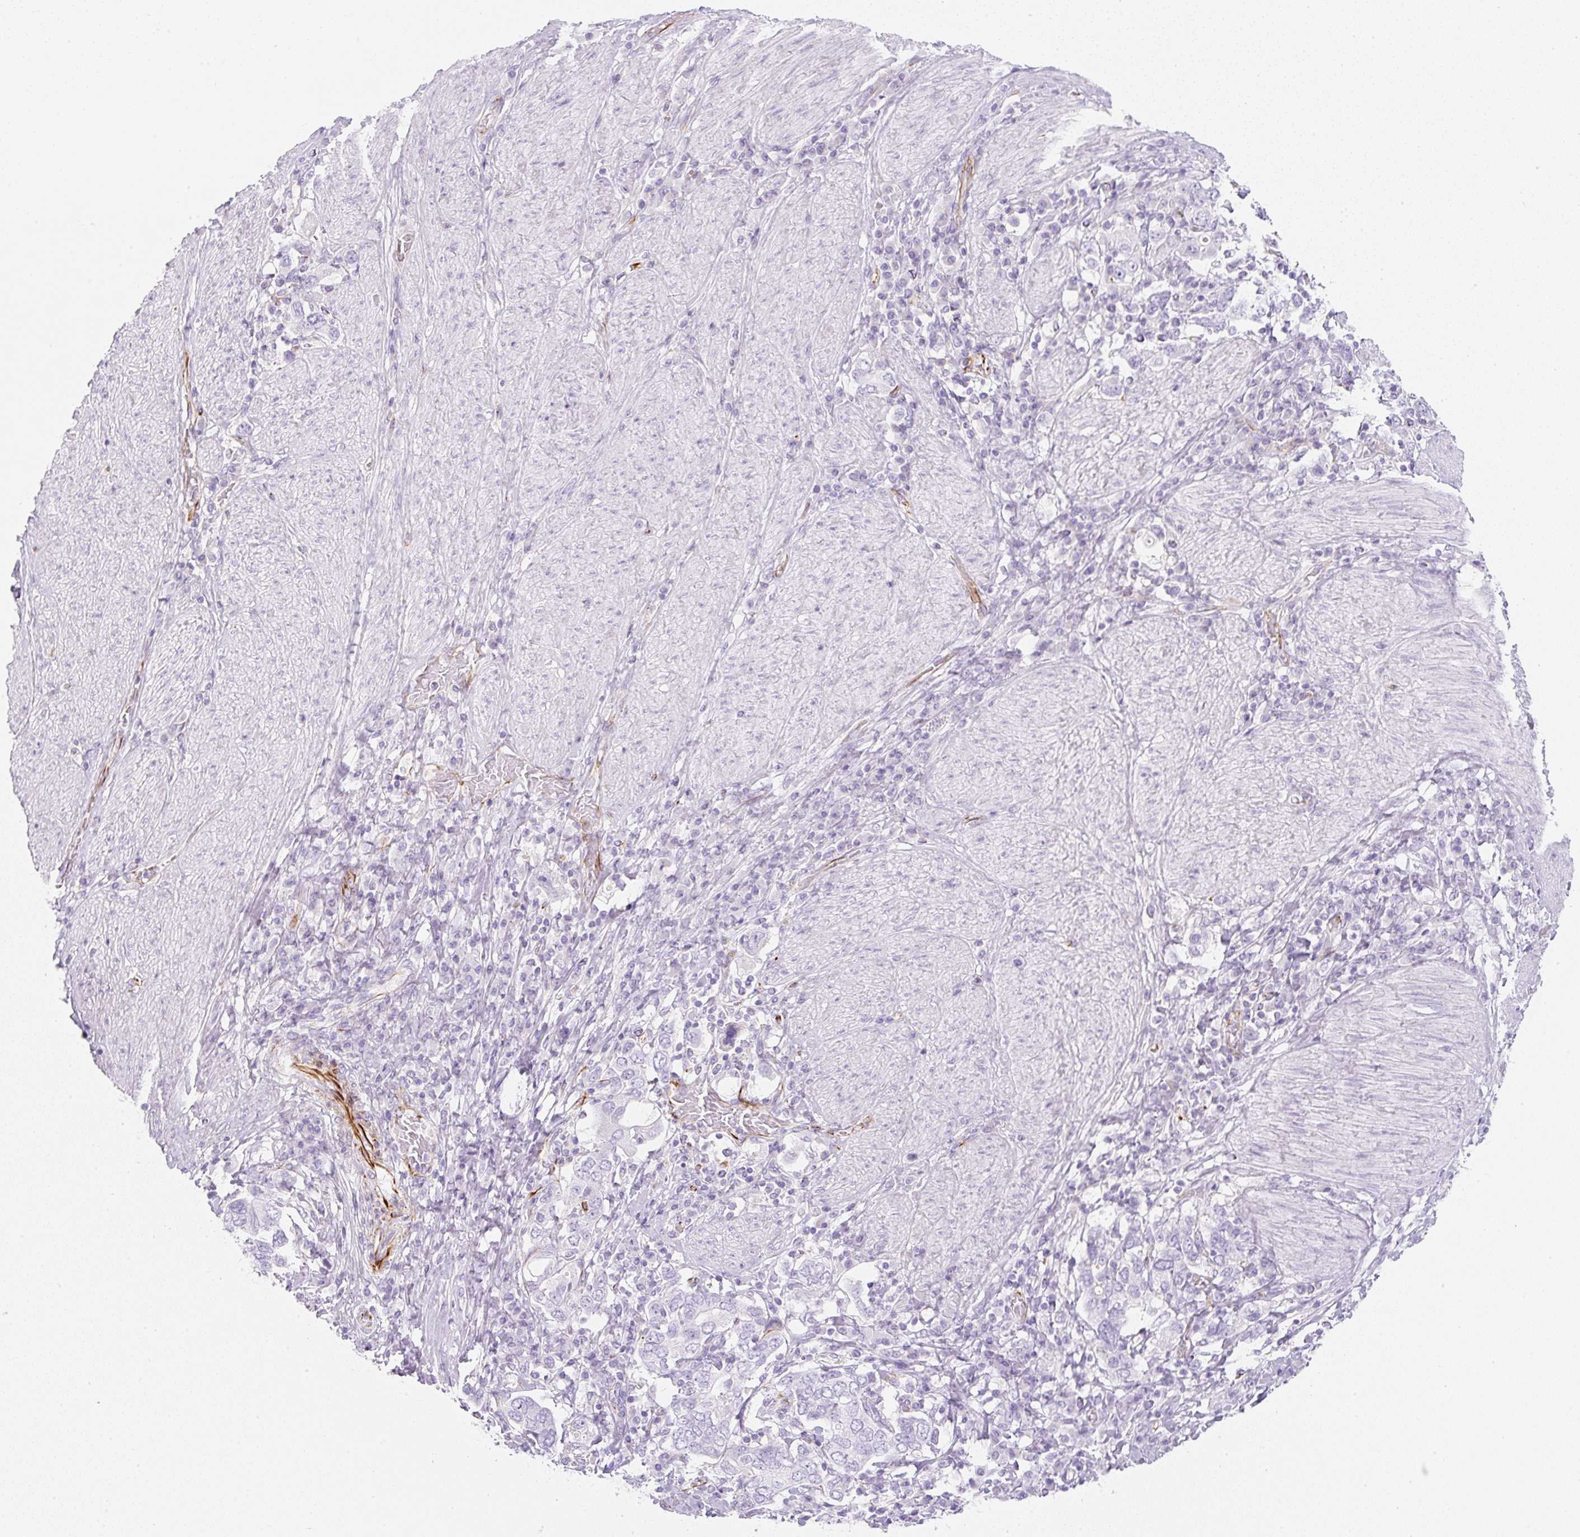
{"staining": {"intensity": "negative", "quantity": "none", "location": "none"}, "tissue": "stomach cancer", "cell_type": "Tumor cells", "image_type": "cancer", "snomed": [{"axis": "morphology", "description": "Adenocarcinoma, NOS"}, {"axis": "topography", "description": "Stomach, upper"}, {"axis": "topography", "description": "Stomach"}], "caption": "DAB (3,3'-diaminobenzidine) immunohistochemical staining of stomach cancer (adenocarcinoma) displays no significant positivity in tumor cells. Nuclei are stained in blue.", "gene": "ZNF689", "patient": {"sex": "male", "age": 62}}